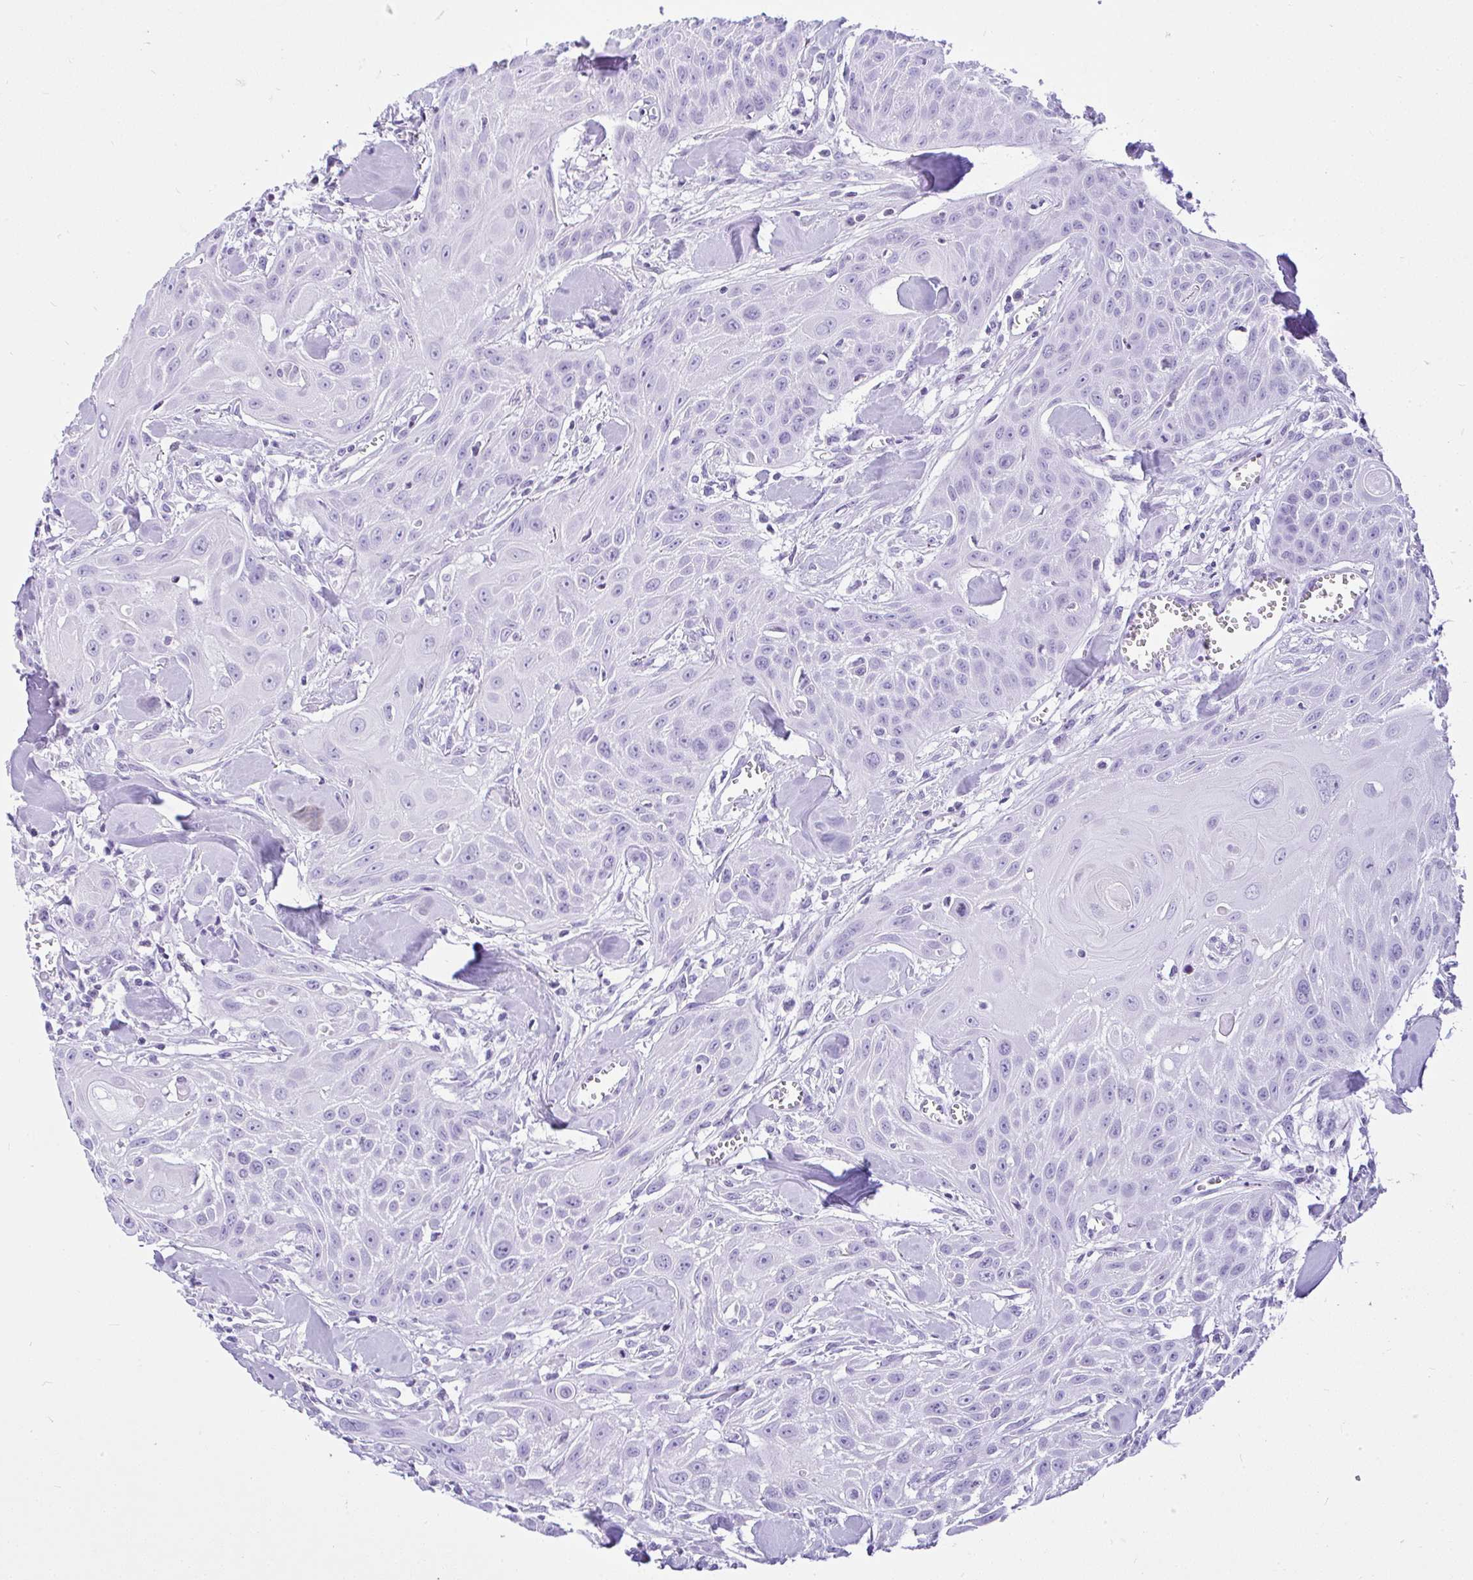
{"staining": {"intensity": "negative", "quantity": "none", "location": "none"}, "tissue": "head and neck cancer", "cell_type": "Tumor cells", "image_type": "cancer", "snomed": [{"axis": "morphology", "description": "Squamous cell carcinoma, NOS"}, {"axis": "topography", "description": "Lymph node"}, {"axis": "topography", "description": "Salivary gland"}, {"axis": "topography", "description": "Head-Neck"}], "caption": "Immunohistochemistry image of human head and neck cancer stained for a protein (brown), which displays no positivity in tumor cells.", "gene": "KRT27", "patient": {"sex": "female", "age": 74}}